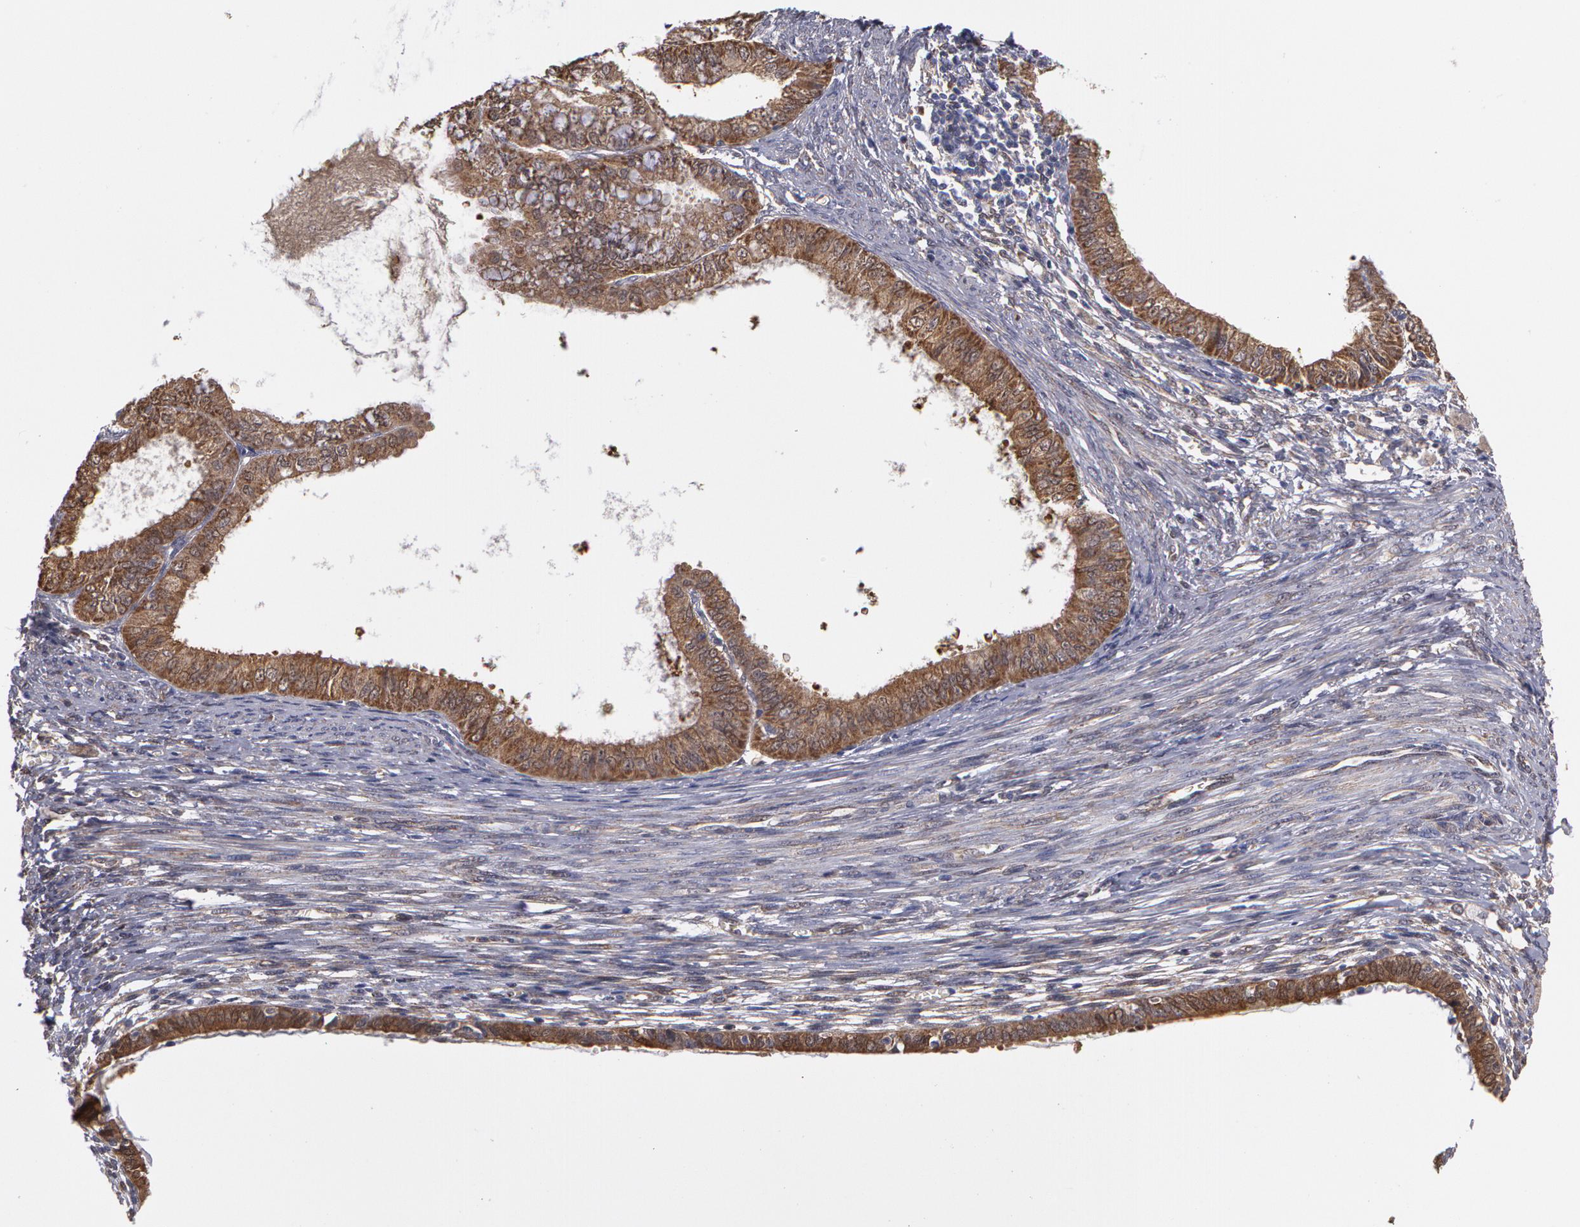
{"staining": {"intensity": "strong", "quantity": ">75%", "location": "cytoplasmic/membranous"}, "tissue": "endometrial cancer", "cell_type": "Tumor cells", "image_type": "cancer", "snomed": [{"axis": "morphology", "description": "Adenocarcinoma, NOS"}, {"axis": "topography", "description": "Endometrium"}], "caption": "This is a micrograph of IHC staining of adenocarcinoma (endometrial), which shows strong positivity in the cytoplasmic/membranous of tumor cells.", "gene": "MPST", "patient": {"sex": "female", "age": 76}}